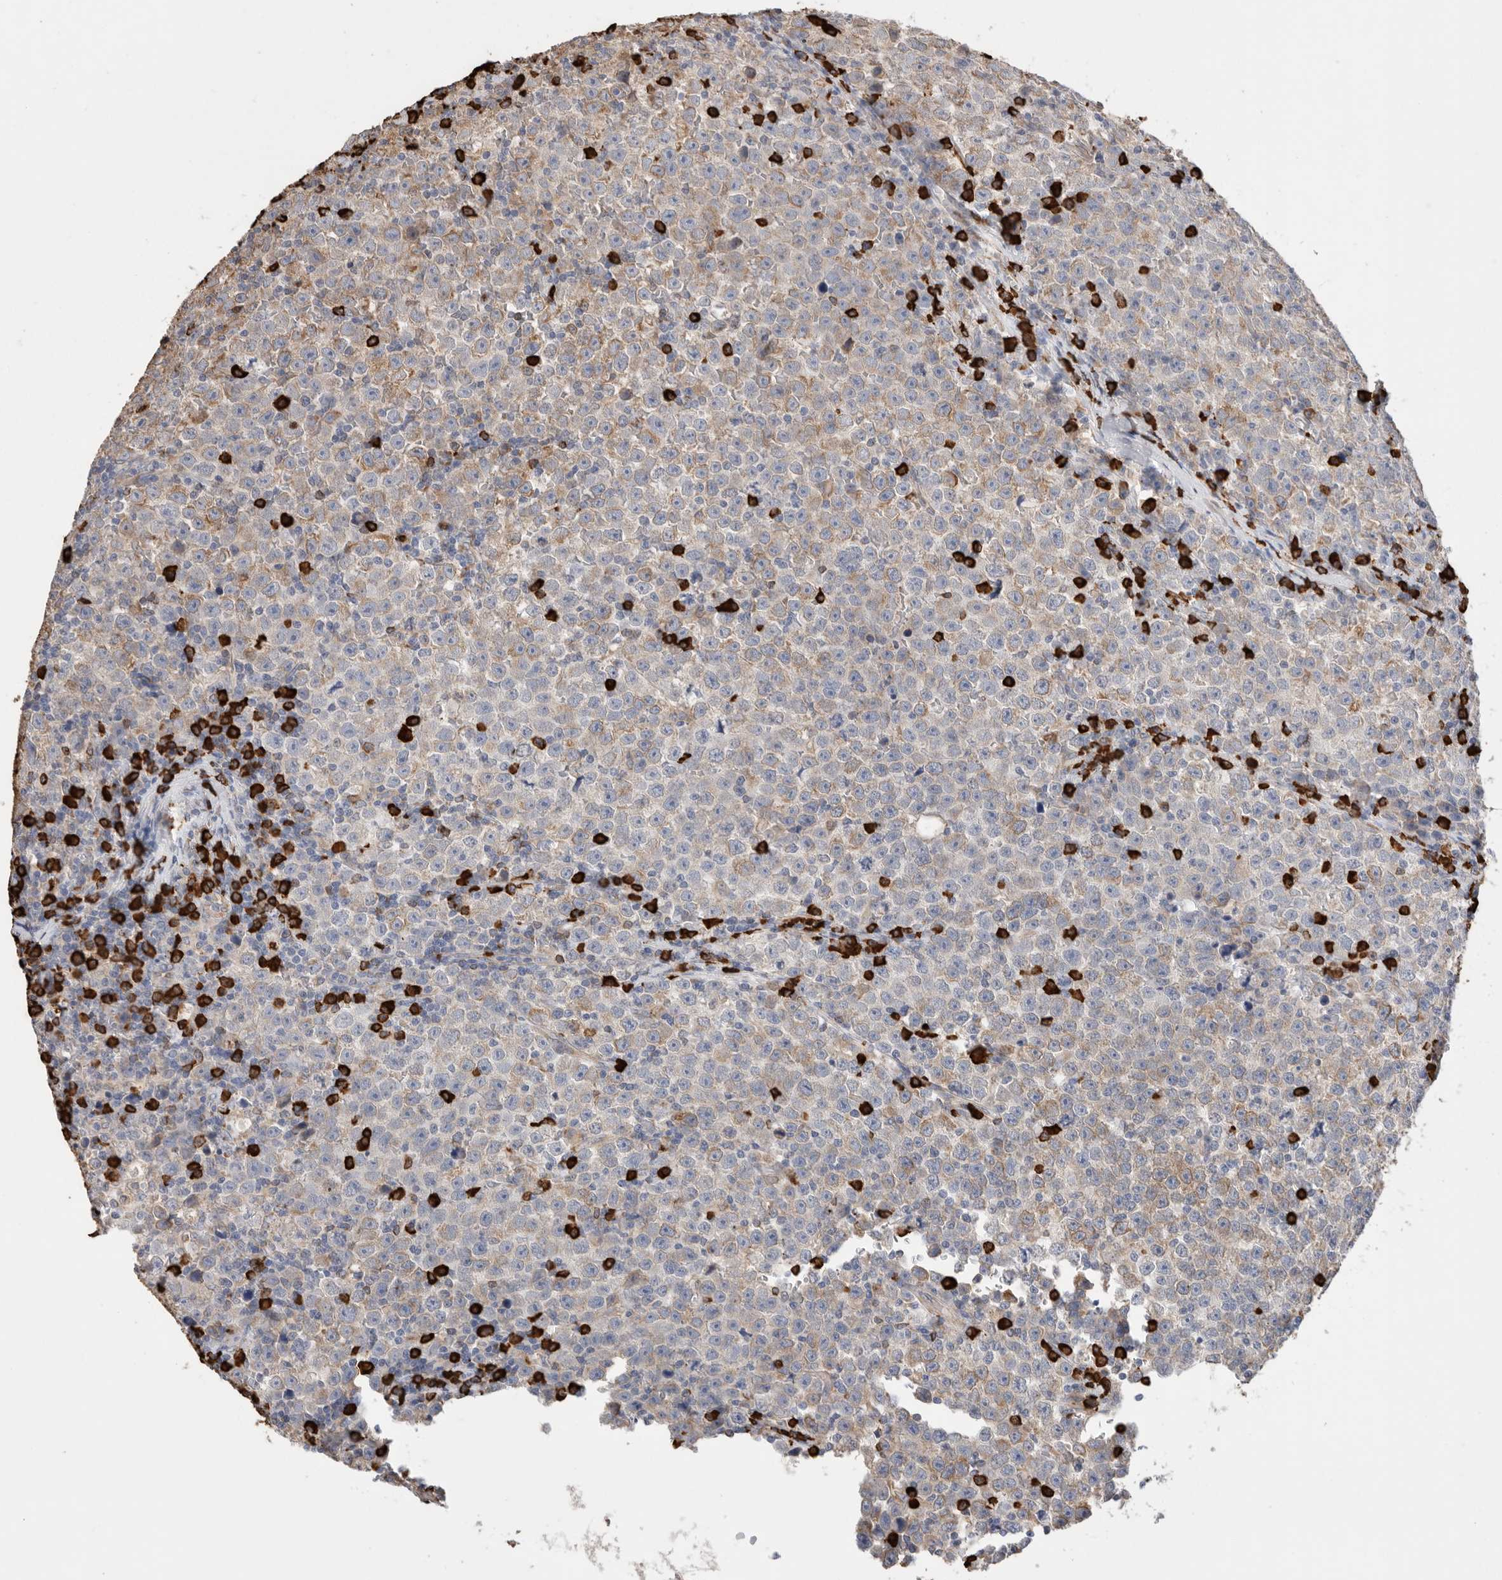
{"staining": {"intensity": "weak", "quantity": "25%-75%", "location": "cytoplasmic/membranous"}, "tissue": "testis cancer", "cell_type": "Tumor cells", "image_type": "cancer", "snomed": [{"axis": "morphology", "description": "Seminoma, NOS"}, {"axis": "topography", "description": "Testis"}], "caption": "Immunohistochemistry (IHC) staining of testis cancer (seminoma), which displays low levels of weak cytoplasmic/membranous expression in about 25%-75% of tumor cells indicating weak cytoplasmic/membranous protein staining. The staining was performed using DAB (3,3'-diaminobenzidine) (brown) for protein detection and nuclei were counterstained in hematoxylin (blue).", "gene": "BLOC1S5", "patient": {"sex": "male", "age": 43}}